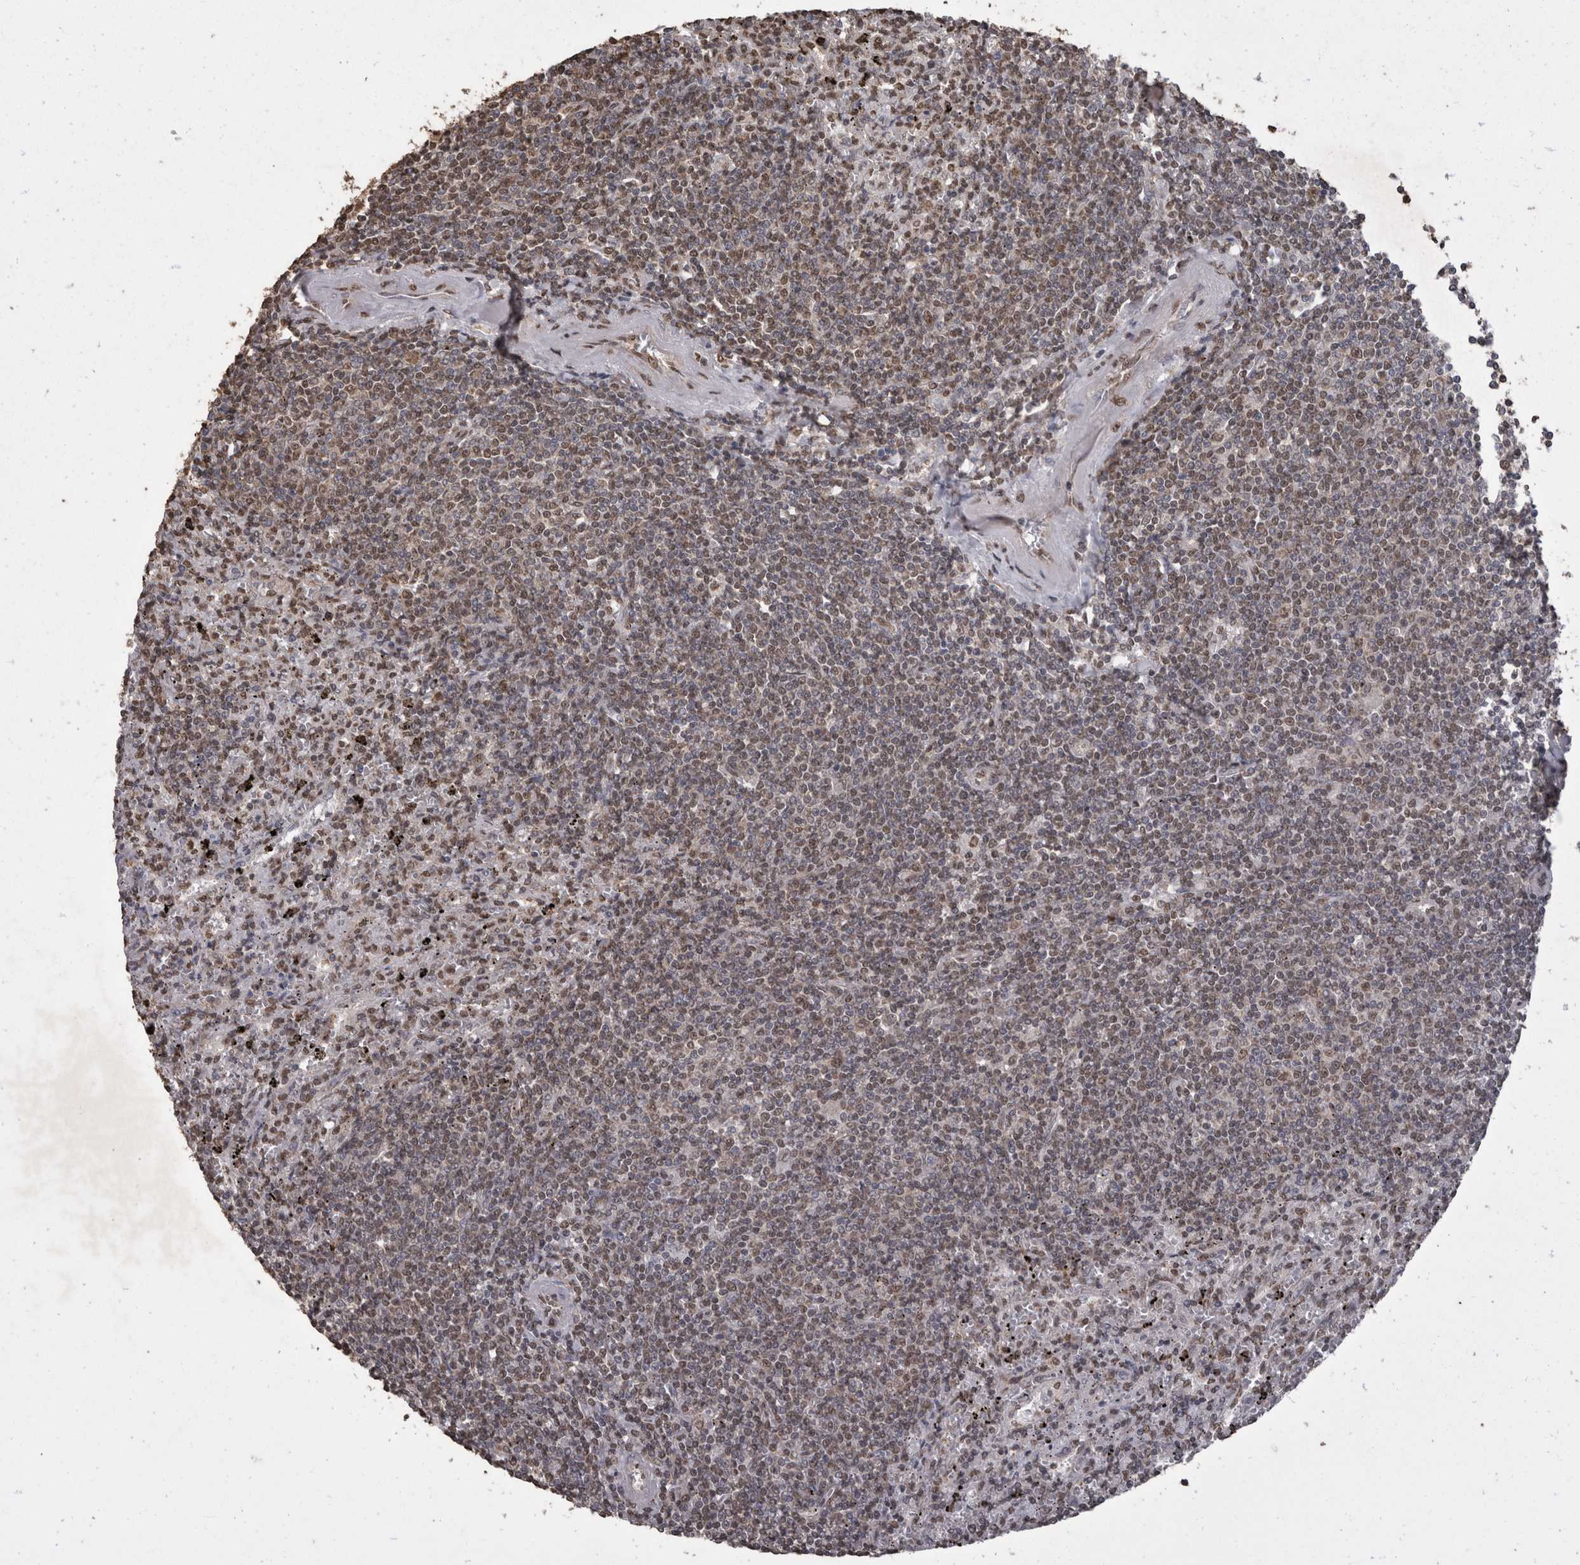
{"staining": {"intensity": "weak", "quantity": "25%-75%", "location": "nuclear"}, "tissue": "lymphoma", "cell_type": "Tumor cells", "image_type": "cancer", "snomed": [{"axis": "morphology", "description": "Malignant lymphoma, non-Hodgkin's type, Low grade"}, {"axis": "topography", "description": "Spleen"}], "caption": "The image exhibits a brown stain indicating the presence of a protein in the nuclear of tumor cells in malignant lymphoma, non-Hodgkin's type (low-grade). The protein is shown in brown color, while the nuclei are stained blue.", "gene": "SMAD7", "patient": {"sex": "male", "age": 76}}